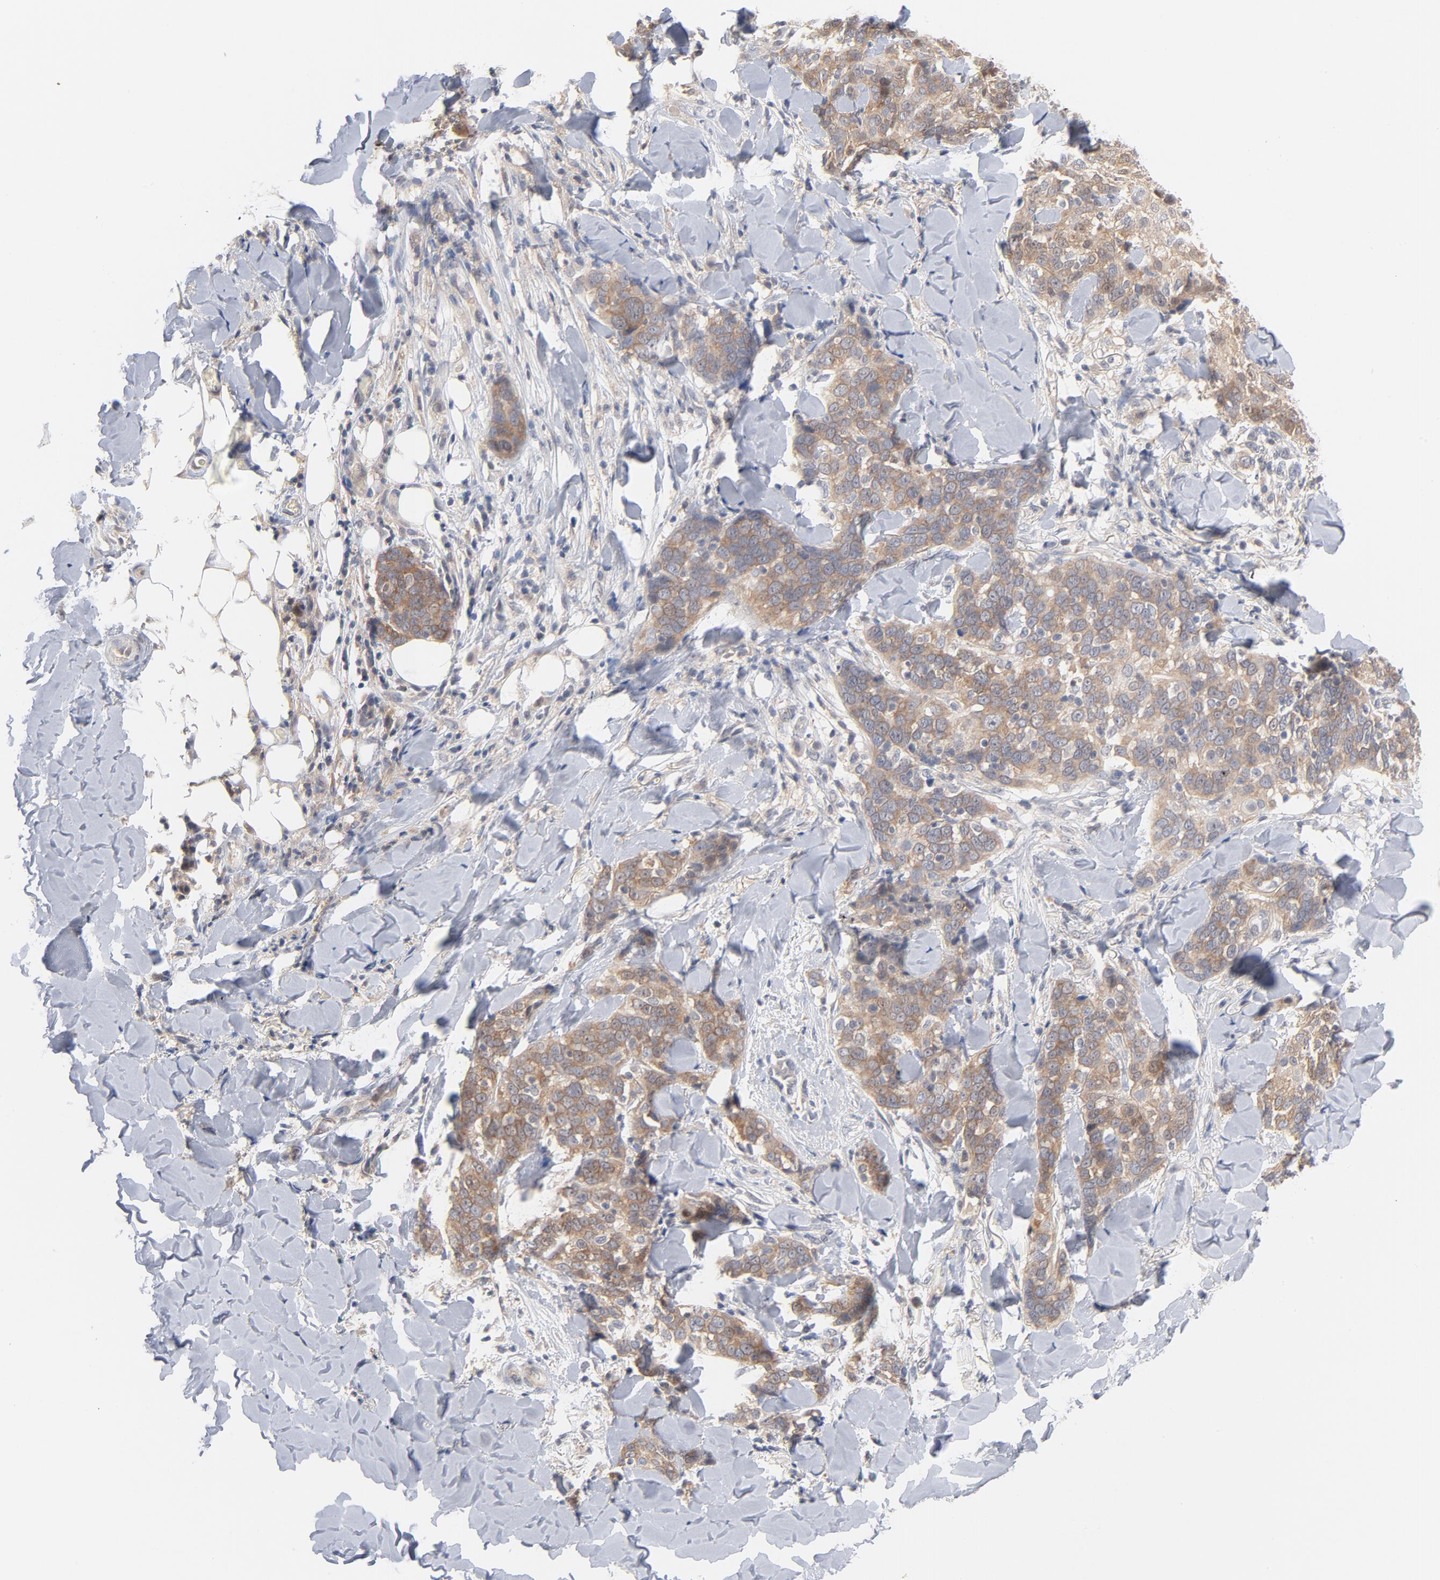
{"staining": {"intensity": "moderate", "quantity": "25%-75%", "location": "cytoplasmic/membranous"}, "tissue": "skin cancer", "cell_type": "Tumor cells", "image_type": "cancer", "snomed": [{"axis": "morphology", "description": "Normal tissue, NOS"}, {"axis": "morphology", "description": "Squamous cell carcinoma, NOS"}, {"axis": "topography", "description": "Skin"}], "caption": "A brown stain highlights moderate cytoplasmic/membranous positivity of a protein in human skin squamous cell carcinoma tumor cells. (Stains: DAB in brown, nuclei in blue, Microscopy: brightfield microscopy at high magnification).", "gene": "UBL4A", "patient": {"sex": "female", "age": 83}}